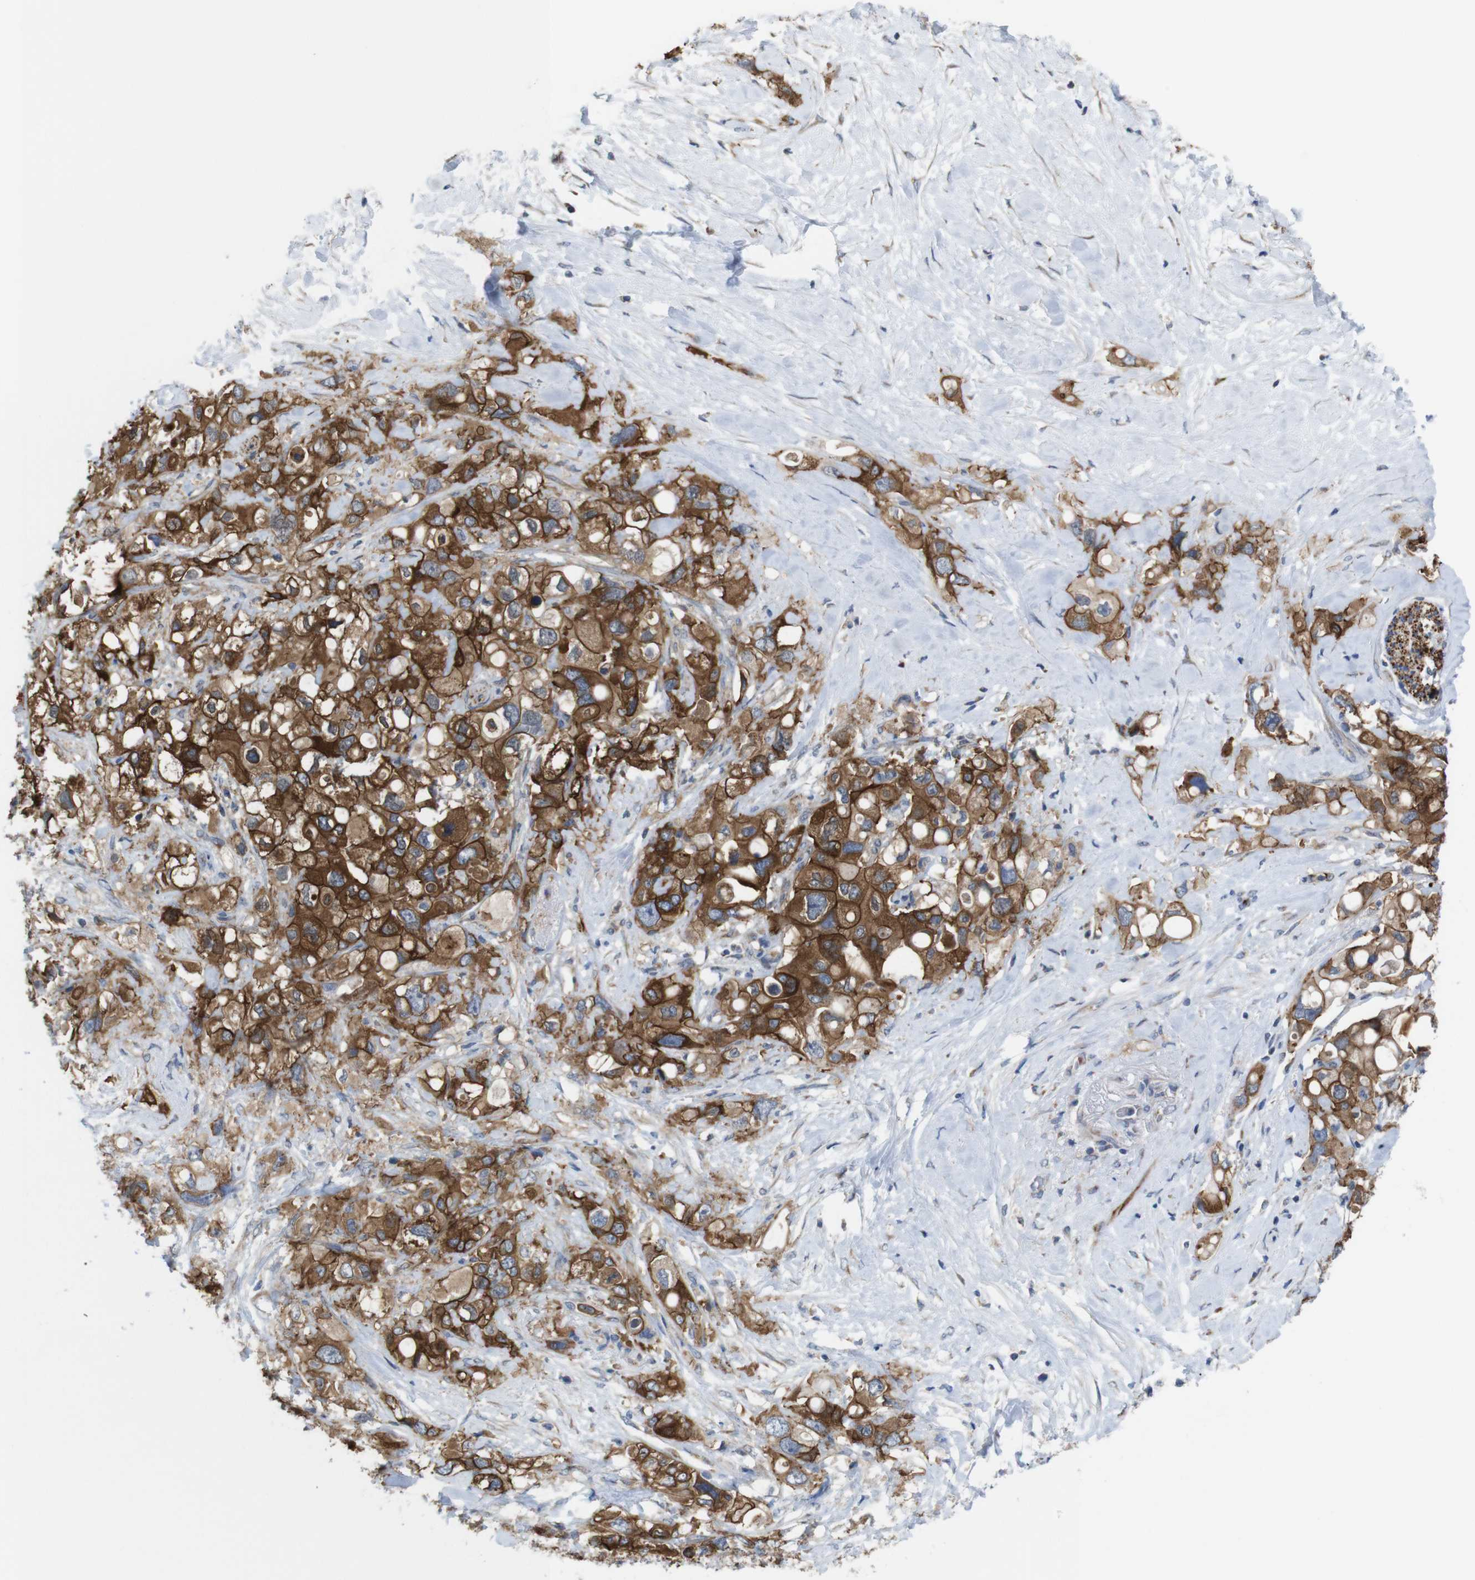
{"staining": {"intensity": "strong", "quantity": ">75%", "location": "cytoplasmic/membranous"}, "tissue": "pancreatic cancer", "cell_type": "Tumor cells", "image_type": "cancer", "snomed": [{"axis": "morphology", "description": "Adenocarcinoma, NOS"}, {"axis": "topography", "description": "Pancreas"}], "caption": "Immunohistochemistry (IHC) photomicrograph of human pancreatic adenocarcinoma stained for a protein (brown), which exhibits high levels of strong cytoplasmic/membranous staining in approximately >75% of tumor cells.", "gene": "EFCAB14", "patient": {"sex": "female", "age": 56}}